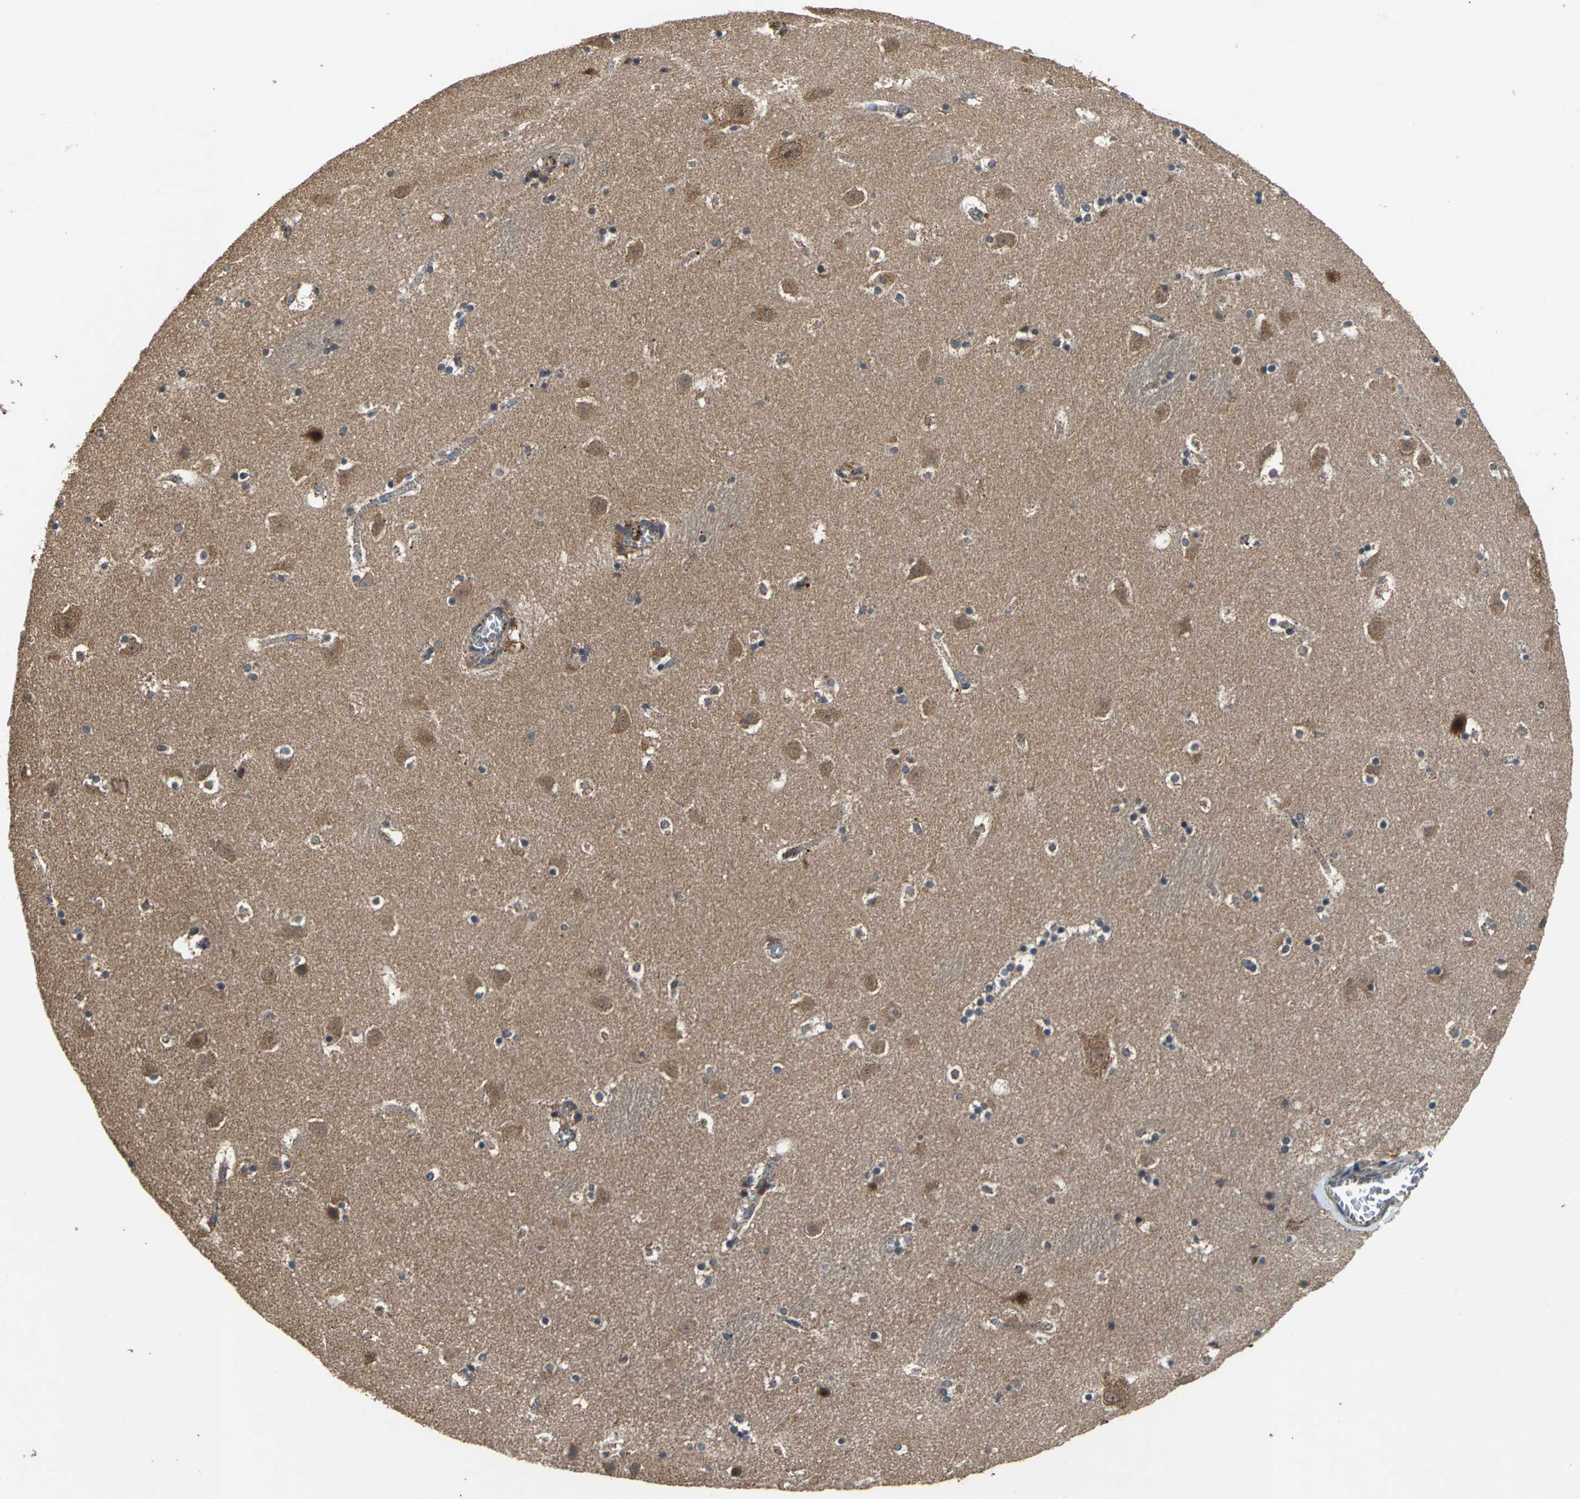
{"staining": {"intensity": "strong", "quantity": "25%-75%", "location": "cytoplasmic/membranous"}, "tissue": "caudate", "cell_type": "Glial cells", "image_type": "normal", "snomed": [{"axis": "morphology", "description": "Normal tissue, NOS"}, {"axis": "topography", "description": "Lateral ventricle wall"}], "caption": "Immunohistochemical staining of normal caudate reveals 25%-75% levels of strong cytoplasmic/membranous protein positivity in approximately 25%-75% of glial cells.", "gene": "ZNF608", "patient": {"sex": "male", "age": 45}}